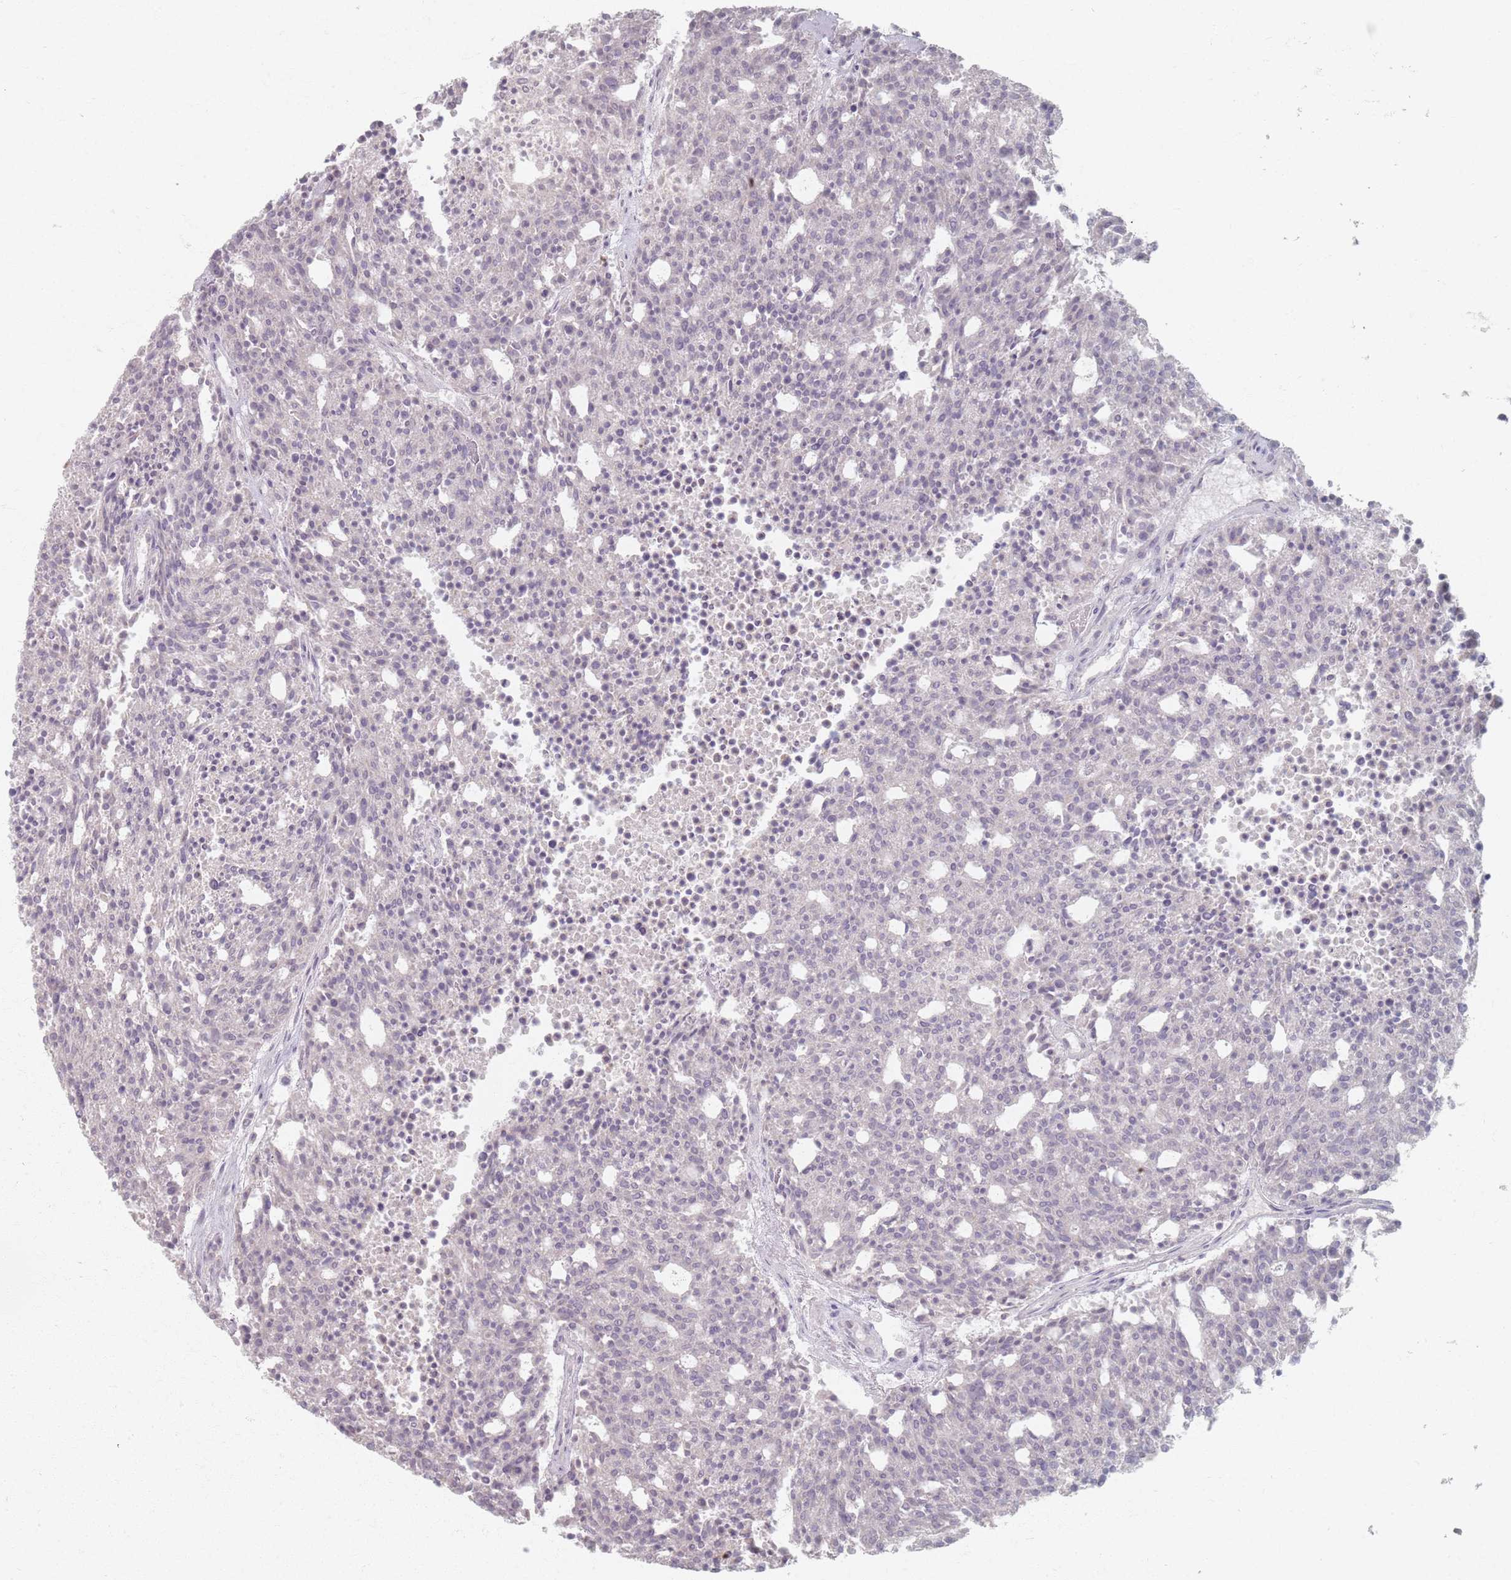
{"staining": {"intensity": "negative", "quantity": "none", "location": "none"}, "tissue": "carcinoid", "cell_type": "Tumor cells", "image_type": "cancer", "snomed": [{"axis": "morphology", "description": "Carcinoid, malignant, NOS"}, {"axis": "topography", "description": "Pancreas"}], "caption": "IHC of human carcinoid shows no expression in tumor cells.", "gene": "PKD2L2", "patient": {"sex": "female", "age": 54}}